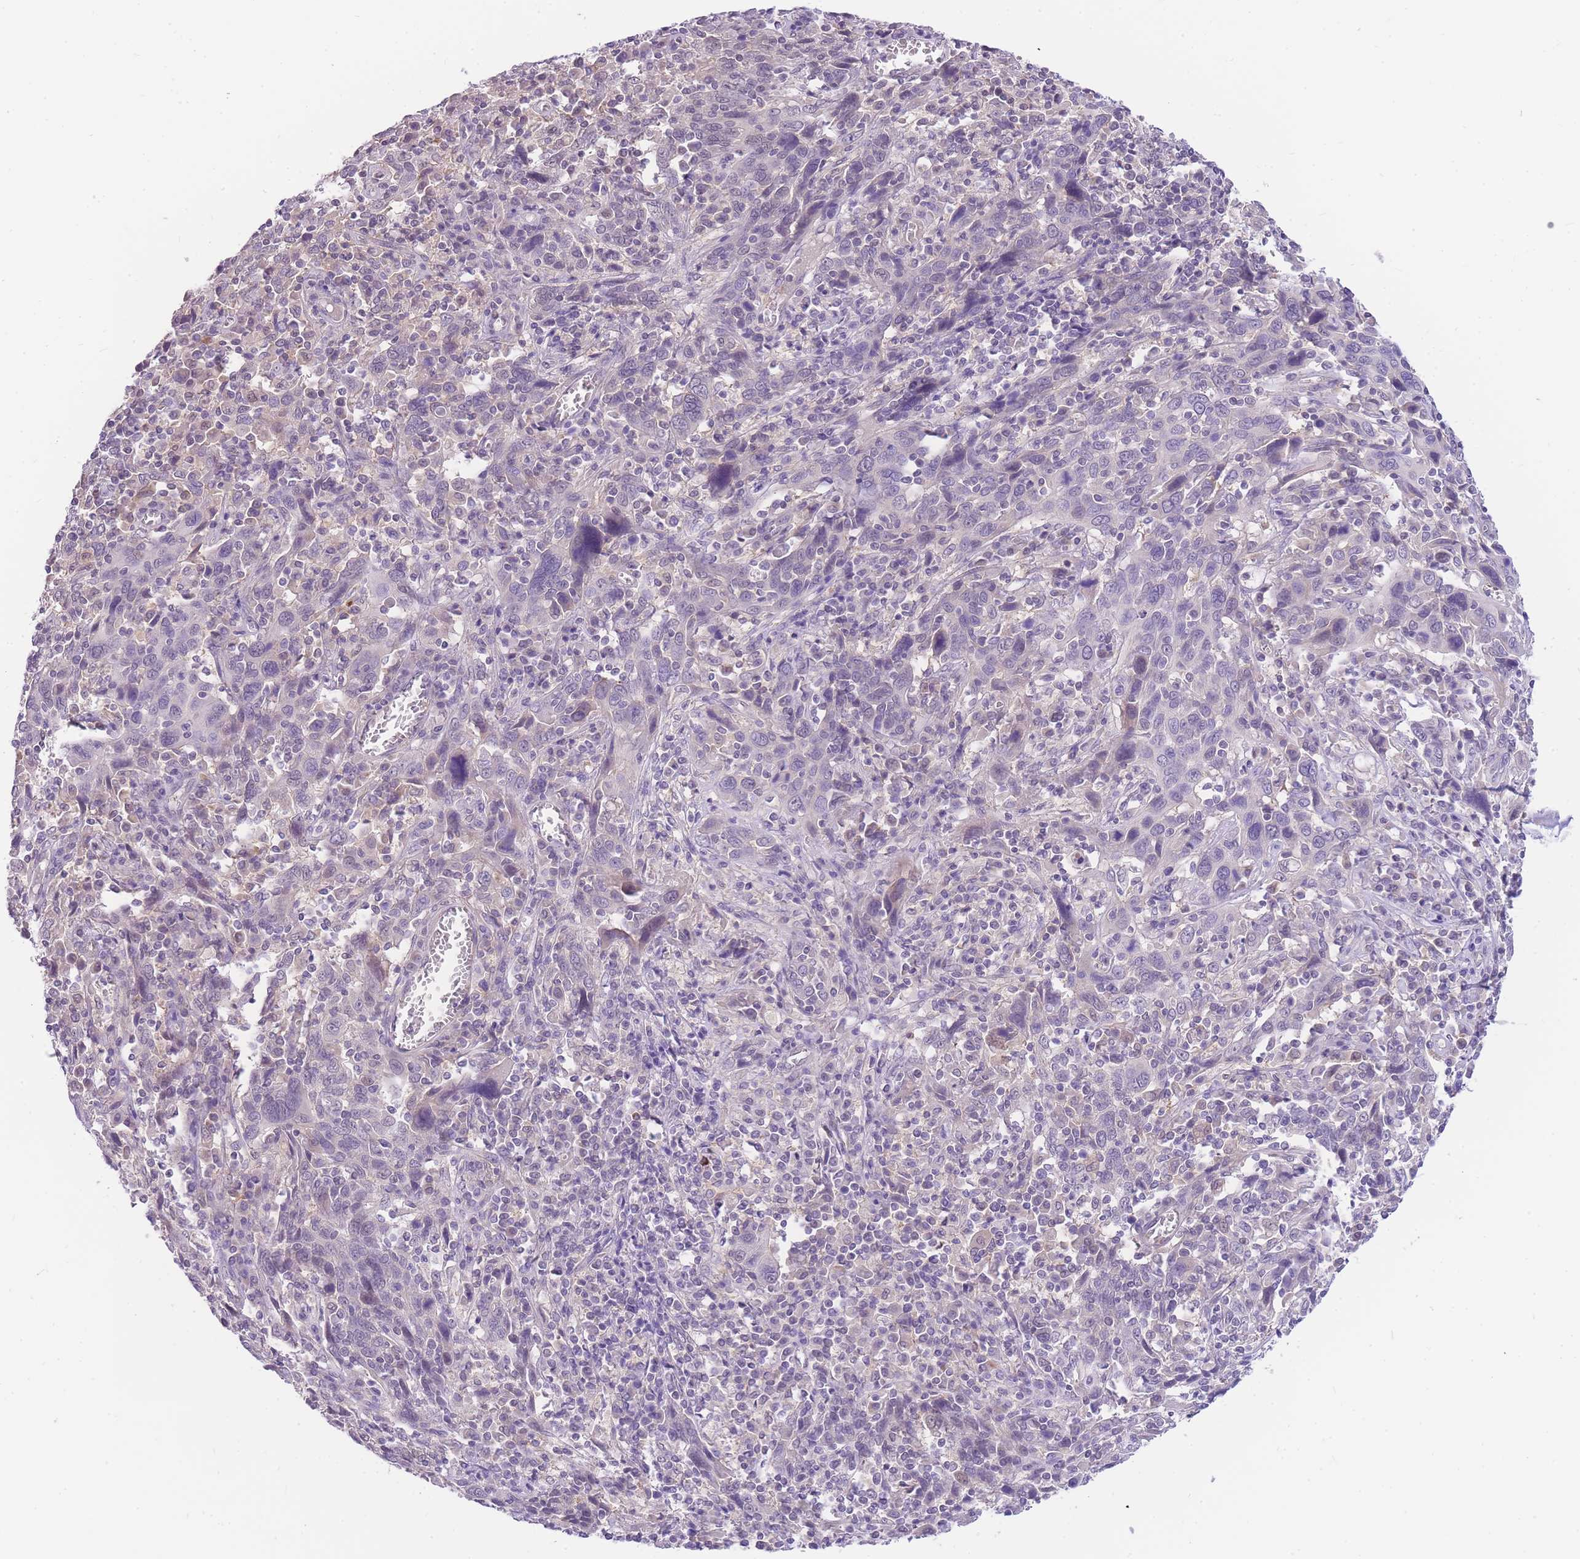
{"staining": {"intensity": "negative", "quantity": "none", "location": "none"}, "tissue": "cervical cancer", "cell_type": "Tumor cells", "image_type": "cancer", "snomed": [{"axis": "morphology", "description": "Squamous cell carcinoma, NOS"}, {"axis": "topography", "description": "Cervix"}], "caption": "IHC image of cervical cancer (squamous cell carcinoma) stained for a protein (brown), which shows no expression in tumor cells.", "gene": "S100PBP", "patient": {"sex": "female", "age": 46}}